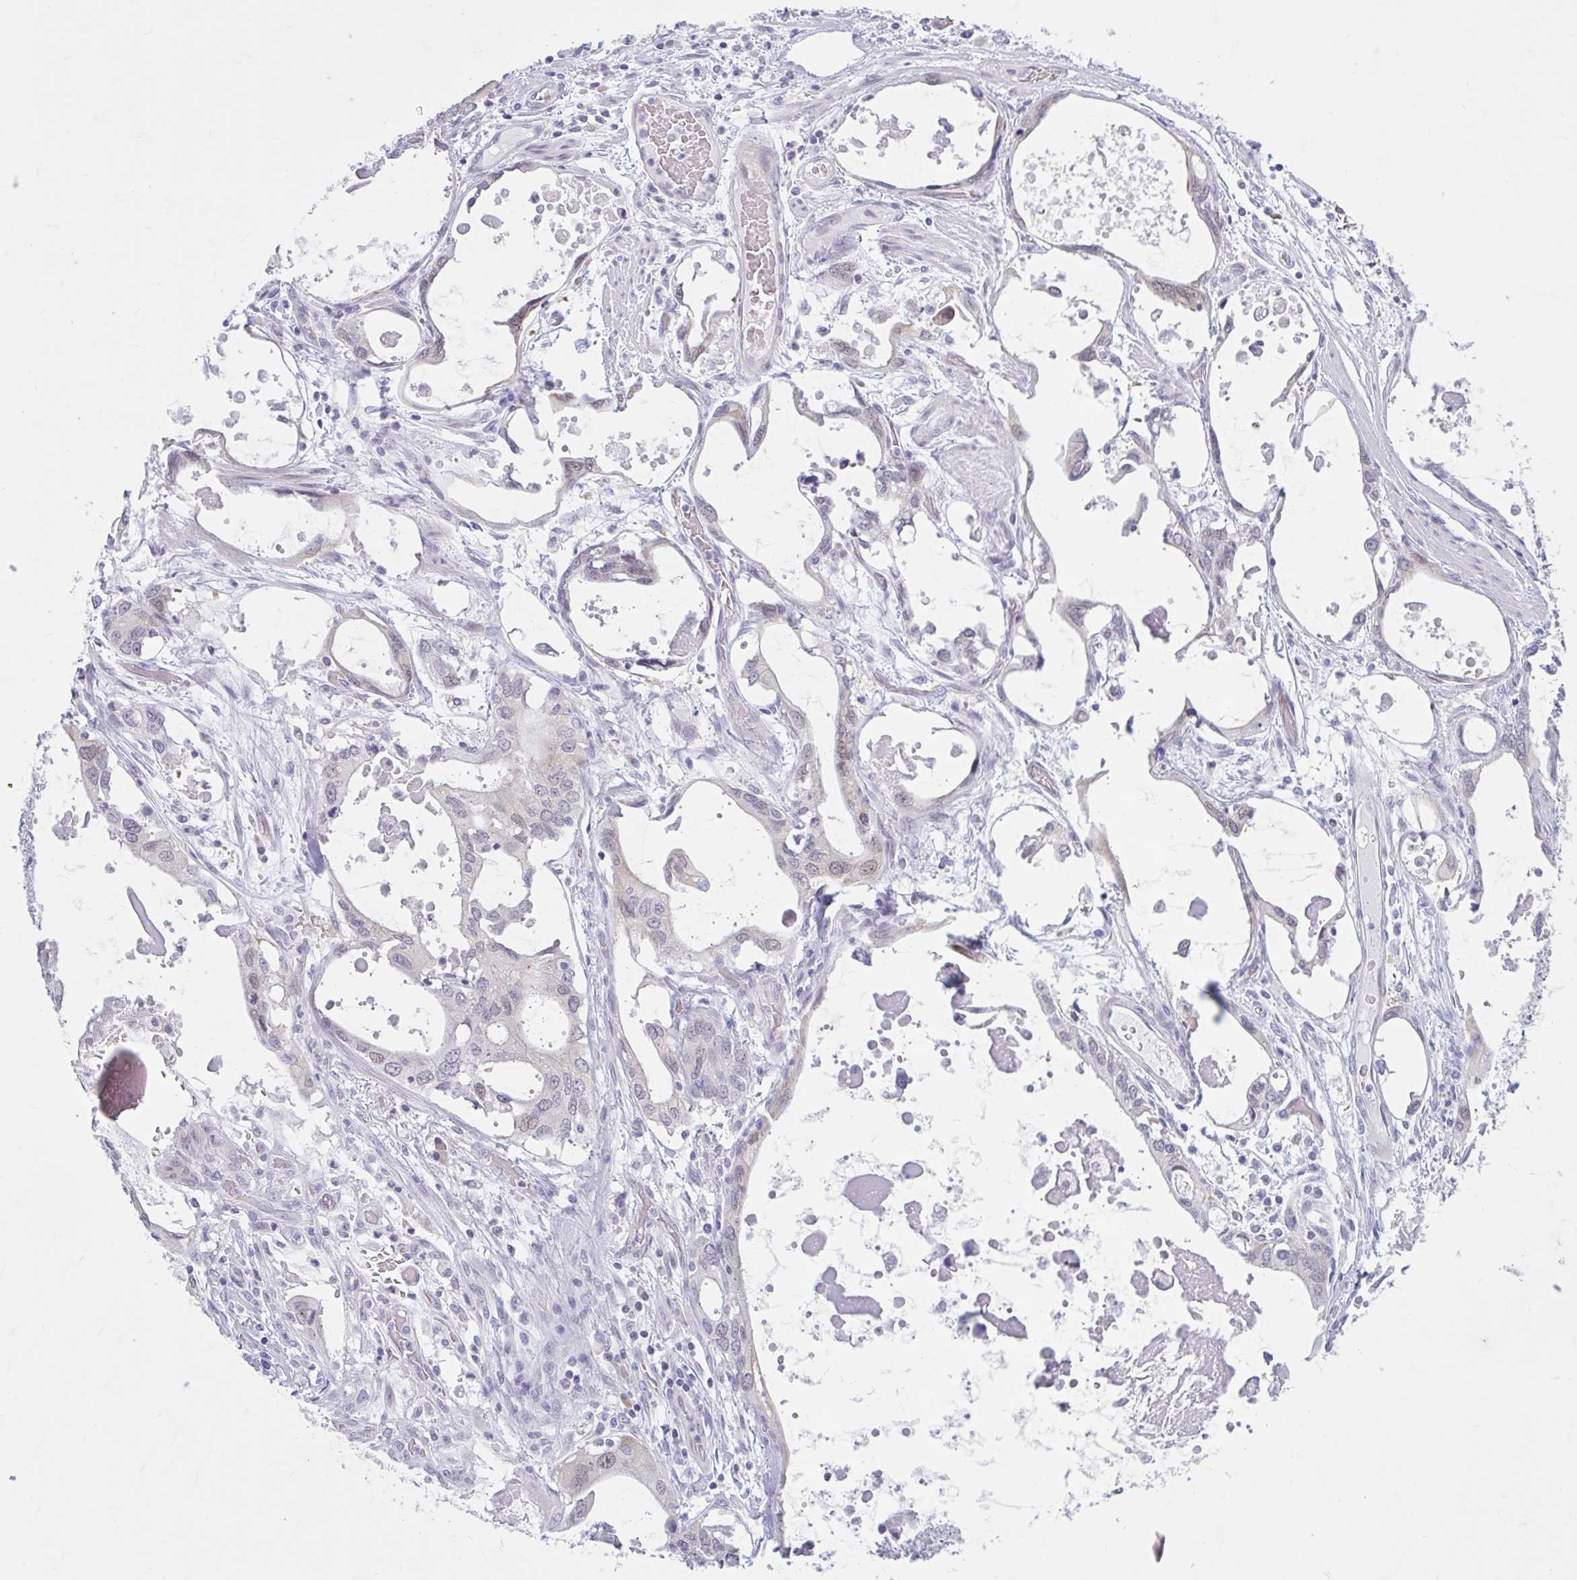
{"staining": {"intensity": "weak", "quantity": "<25%", "location": "nuclear"}, "tissue": "stomach cancer", "cell_type": "Tumor cells", "image_type": "cancer", "snomed": [{"axis": "morphology", "description": "Adenocarcinoma, NOS"}, {"axis": "topography", "description": "Stomach, upper"}], "caption": "High power microscopy image of an immunohistochemistry (IHC) histopathology image of stomach cancer, revealing no significant expression in tumor cells.", "gene": "FAM153A", "patient": {"sex": "male", "age": 74}}